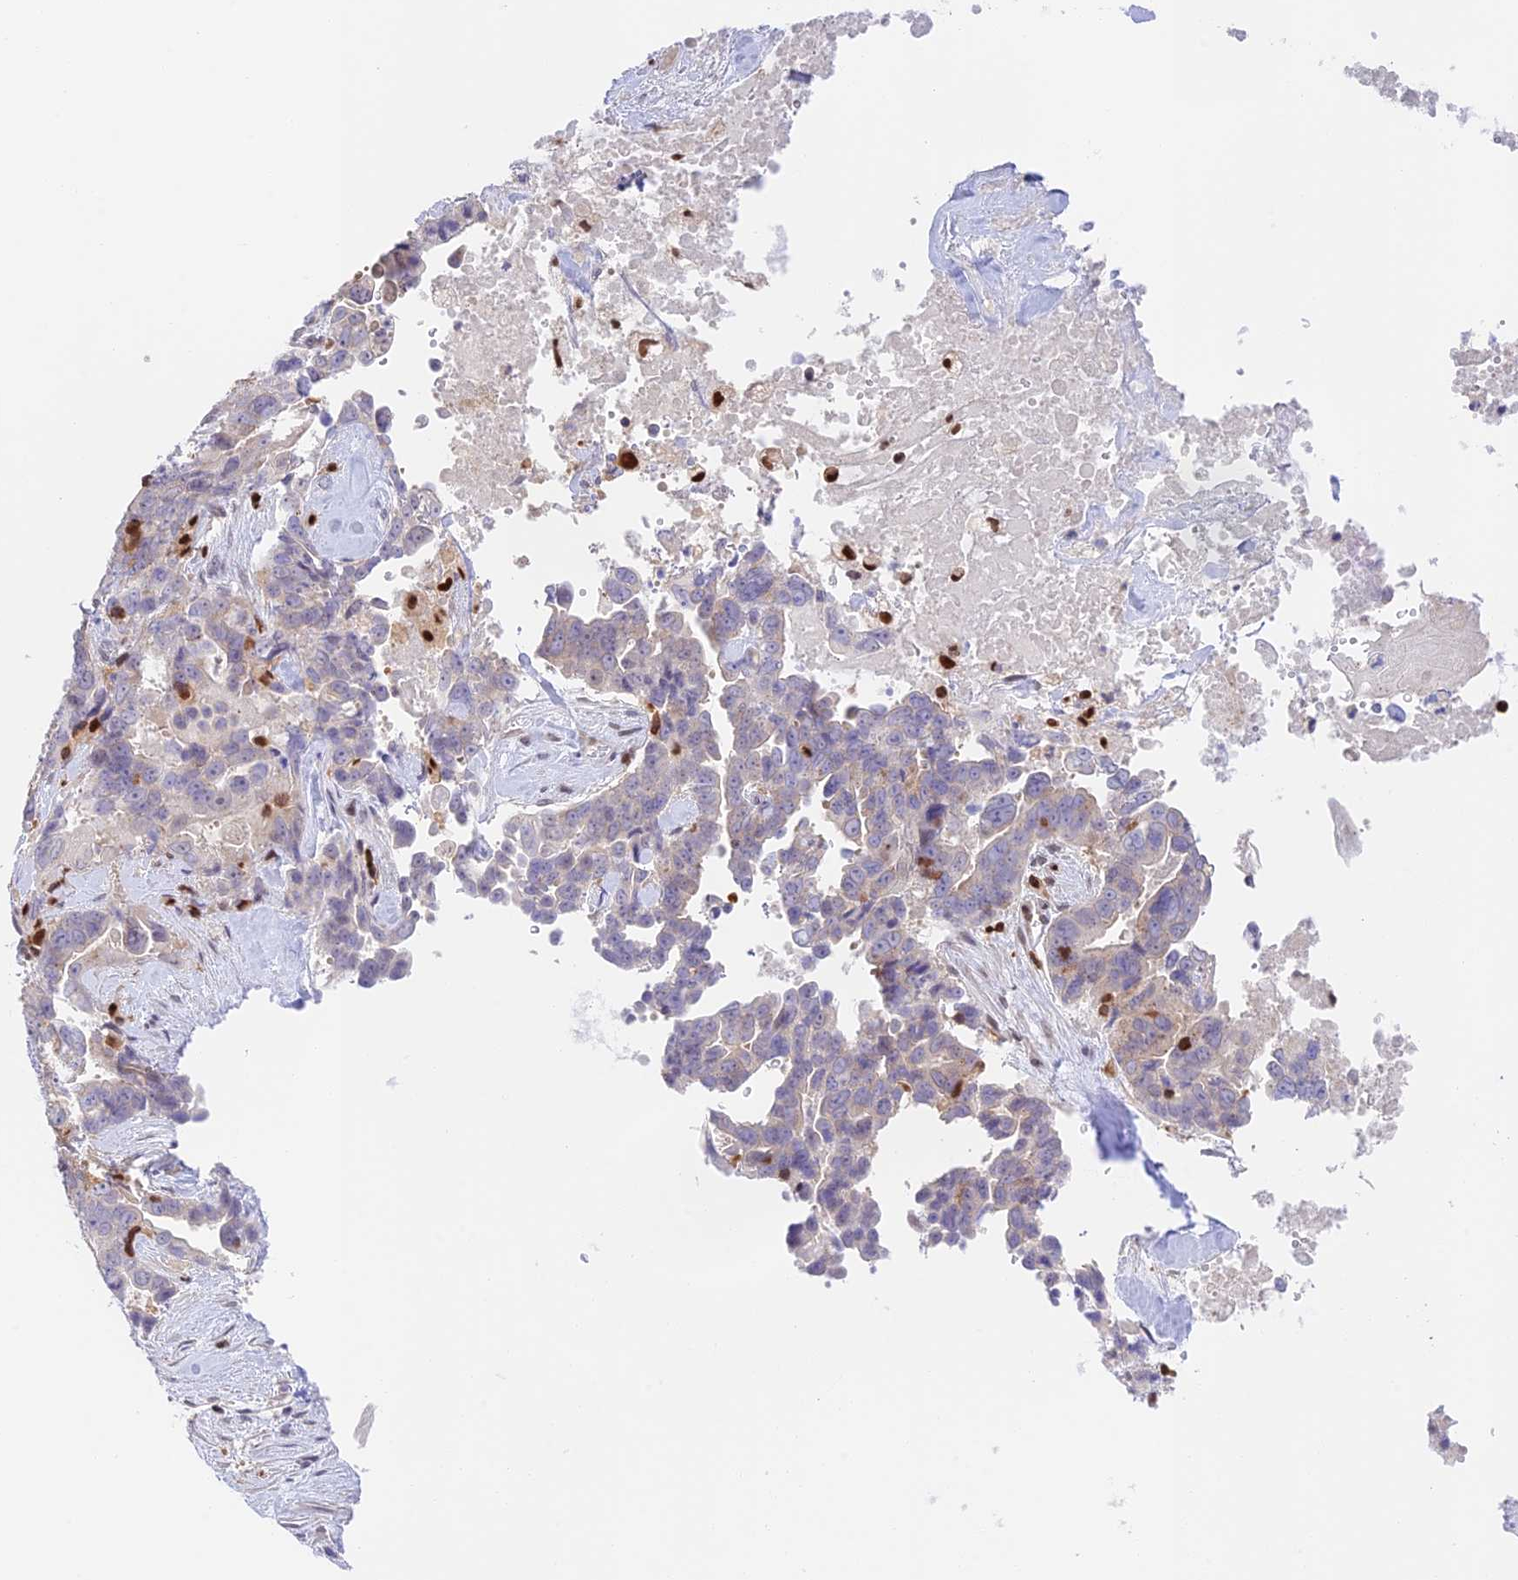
{"staining": {"intensity": "negative", "quantity": "none", "location": "none"}, "tissue": "pancreatic cancer", "cell_type": "Tumor cells", "image_type": "cancer", "snomed": [{"axis": "morphology", "description": "Adenocarcinoma, NOS"}, {"axis": "topography", "description": "Pancreas"}], "caption": "Tumor cells show no significant staining in pancreatic cancer.", "gene": "DENND1C", "patient": {"sex": "male", "age": 80}}